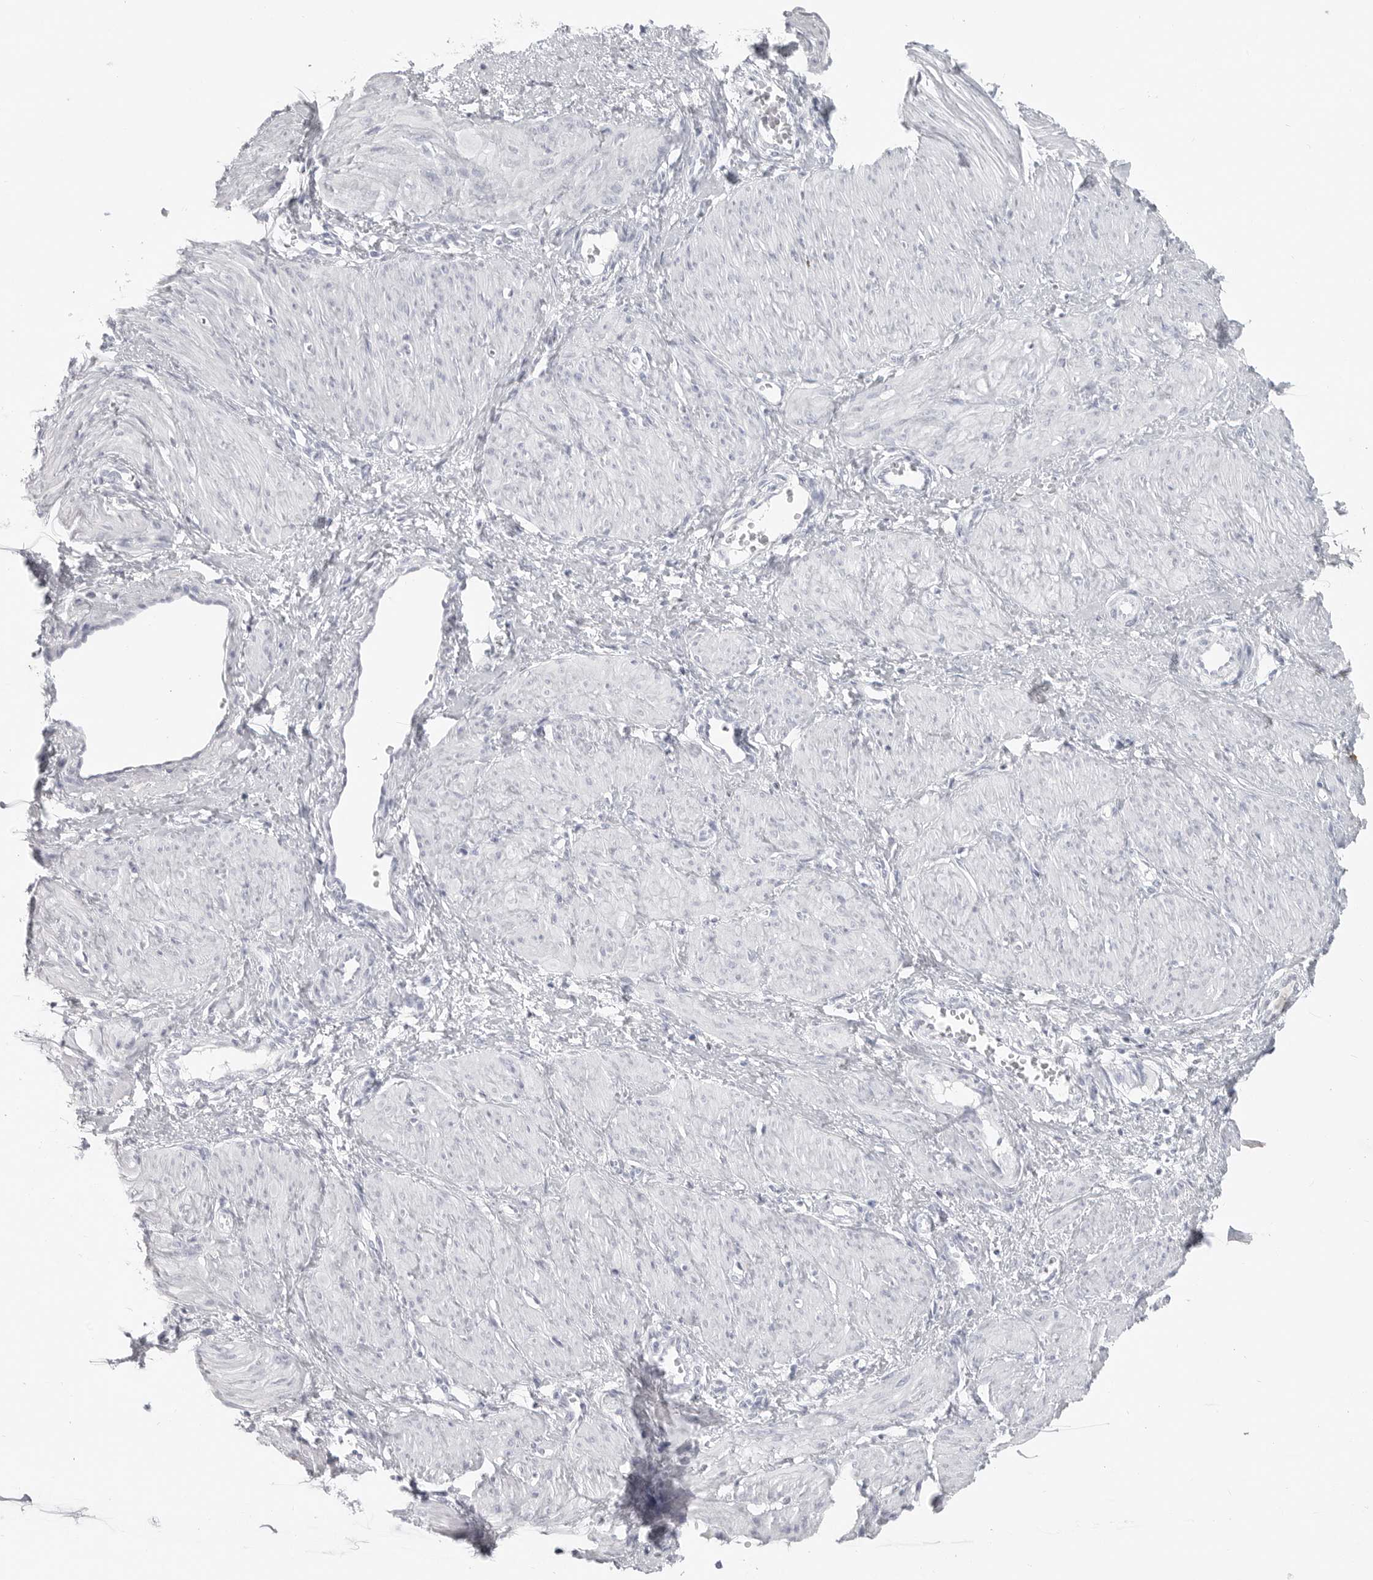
{"staining": {"intensity": "negative", "quantity": "none", "location": "none"}, "tissue": "smooth muscle", "cell_type": "Smooth muscle cells", "image_type": "normal", "snomed": [{"axis": "morphology", "description": "Normal tissue, NOS"}, {"axis": "topography", "description": "Endometrium"}], "caption": "Image shows no protein expression in smooth muscle cells of unremarkable smooth muscle.", "gene": "LY6D", "patient": {"sex": "female", "age": 33}}